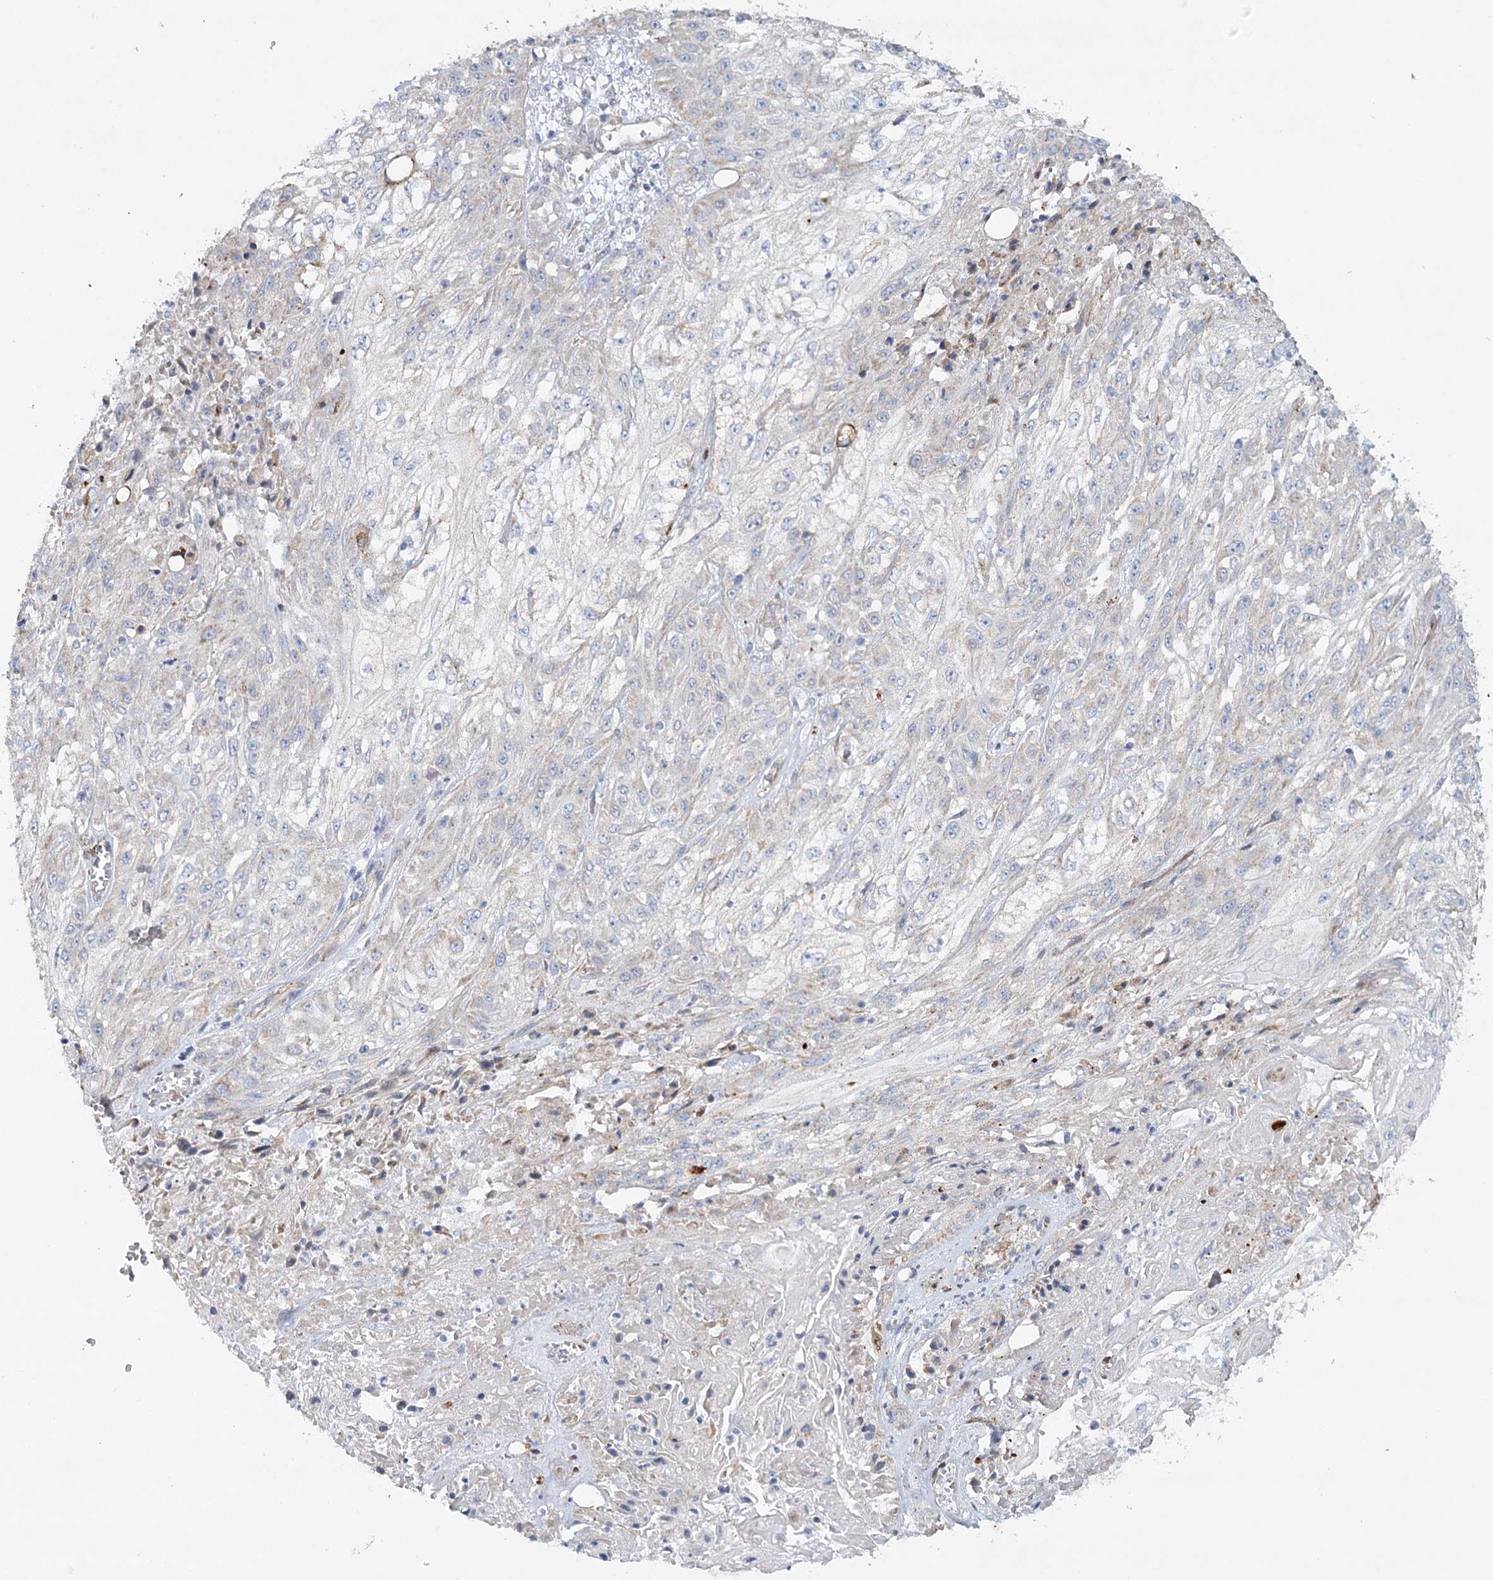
{"staining": {"intensity": "negative", "quantity": "none", "location": "none"}, "tissue": "skin cancer", "cell_type": "Tumor cells", "image_type": "cancer", "snomed": [{"axis": "morphology", "description": "Squamous cell carcinoma, NOS"}, {"axis": "morphology", "description": "Squamous cell carcinoma, metastatic, NOS"}, {"axis": "topography", "description": "Skin"}, {"axis": "topography", "description": "Lymph node"}], "caption": "Skin squamous cell carcinoma stained for a protein using IHC exhibits no positivity tumor cells.", "gene": "TMEM164", "patient": {"sex": "male", "age": 75}}